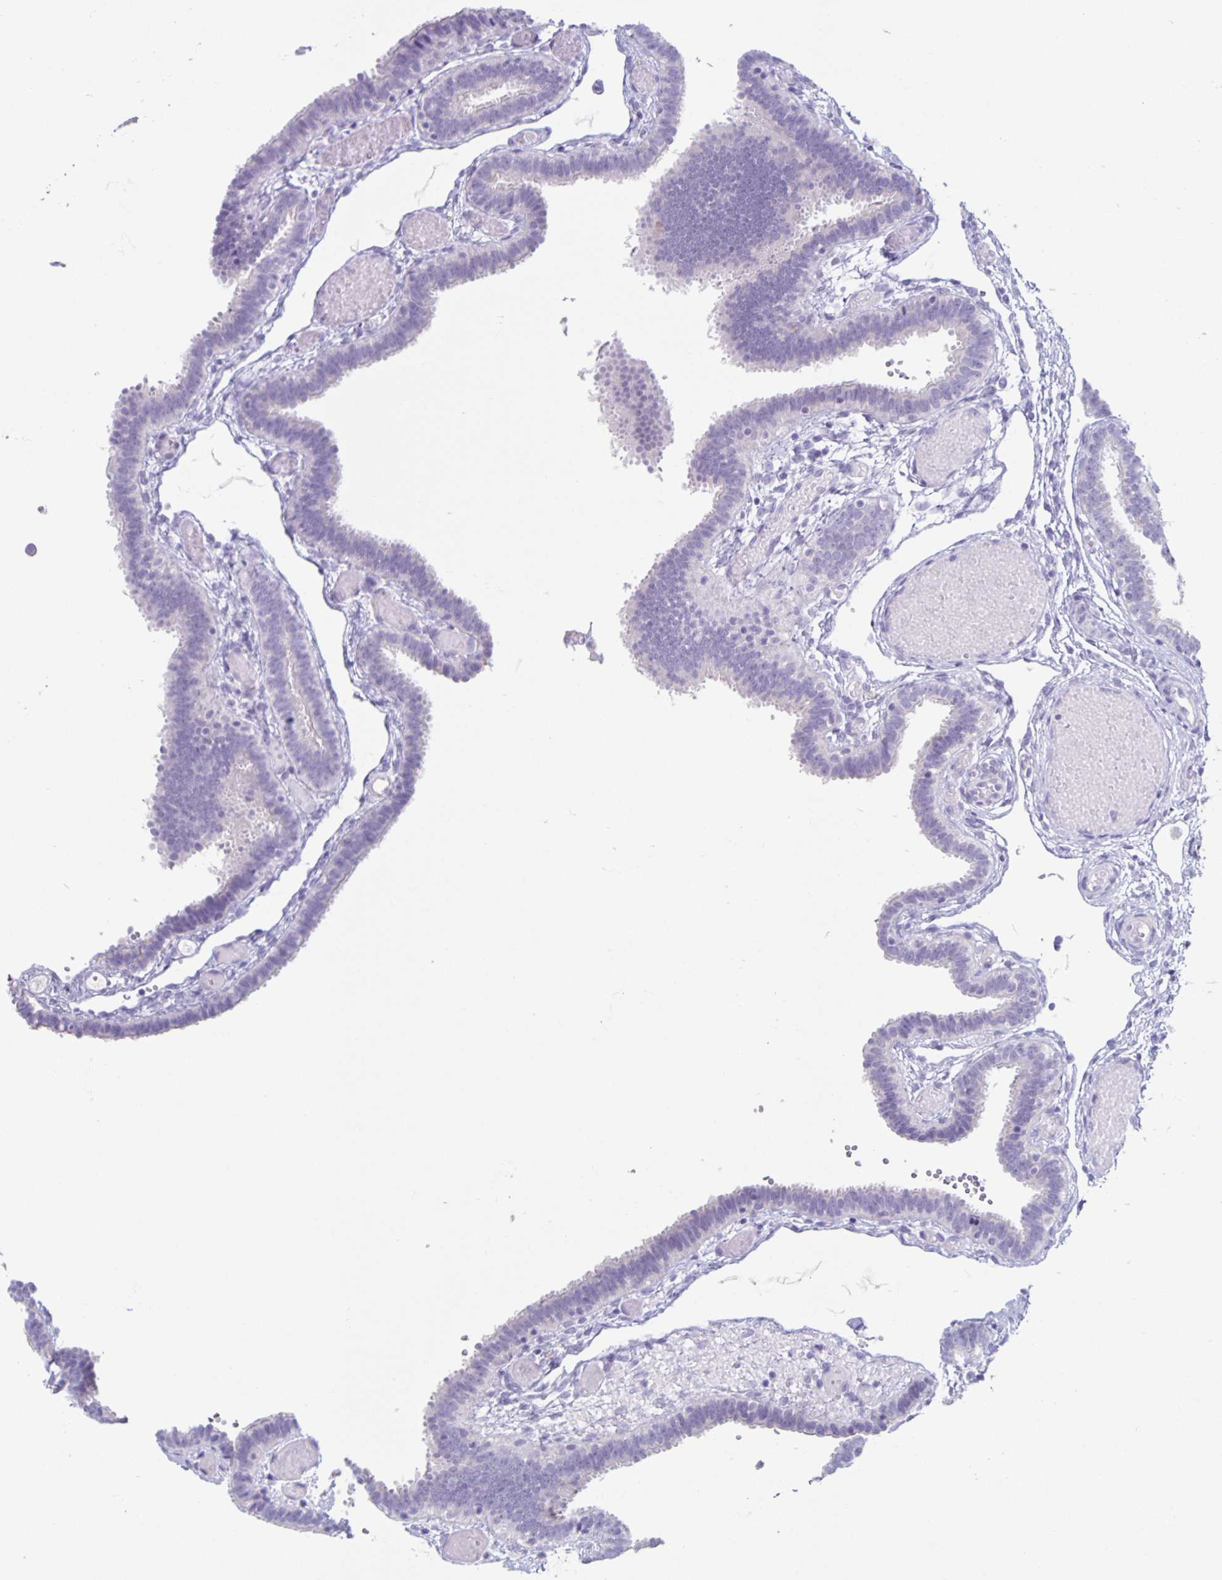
{"staining": {"intensity": "negative", "quantity": "none", "location": "none"}, "tissue": "fallopian tube", "cell_type": "Glandular cells", "image_type": "normal", "snomed": [{"axis": "morphology", "description": "Normal tissue, NOS"}, {"axis": "topography", "description": "Fallopian tube"}], "caption": "DAB (3,3'-diaminobenzidine) immunohistochemical staining of unremarkable human fallopian tube reveals no significant positivity in glandular cells.", "gene": "CT45A10", "patient": {"sex": "female", "age": 37}}